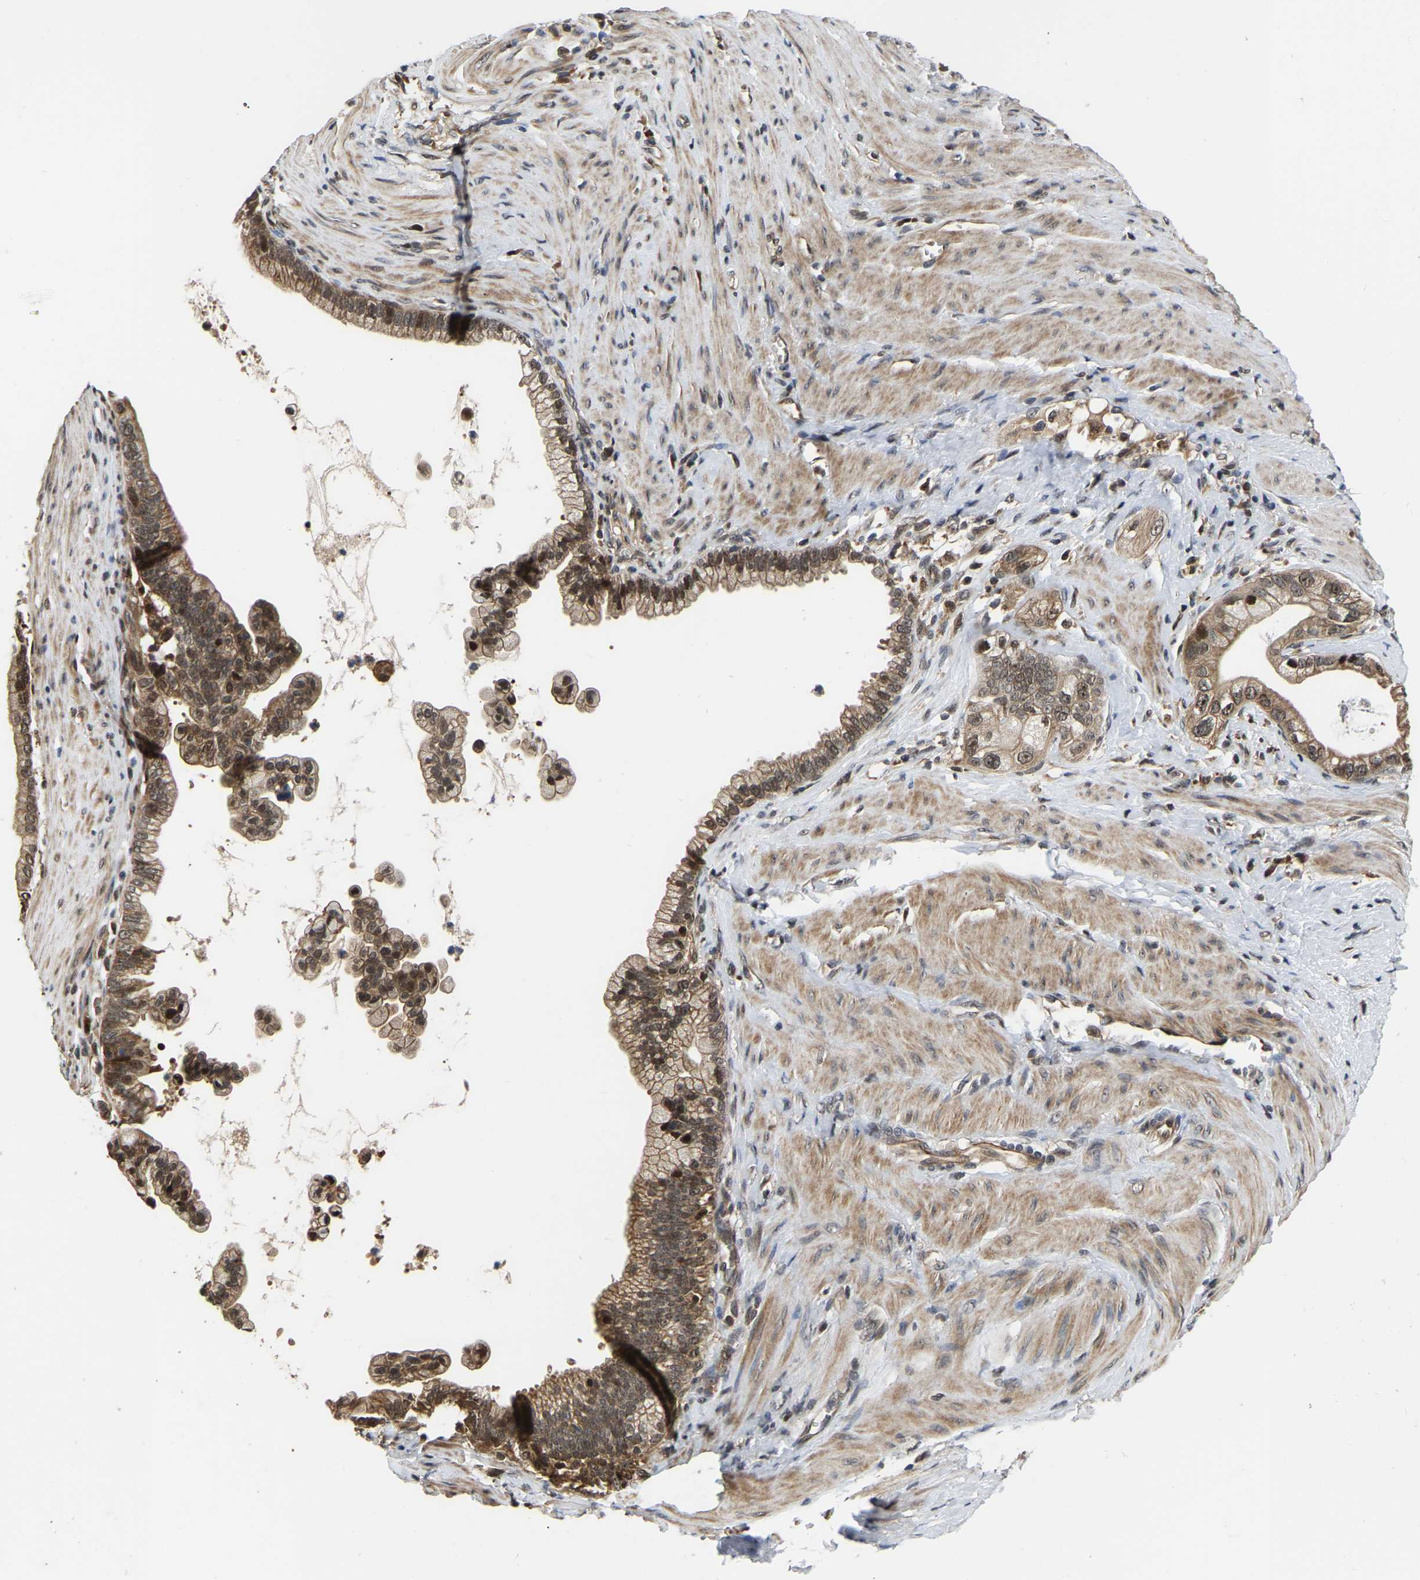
{"staining": {"intensity": "moderate", "quantity": ">75%", "location": "cytoplasmic/membranous,nuclear"}, "tissue": "pancreatic cancer", "cell_type": "Tumor cells", "image_type": "cancer", "snomed": [{"axis": "morphology", "description": "Adenocarcinoma, NOS"}, {"axis": "topography", "description": "Pancreas"}], "caption": "Protein staining displays moderate cytoplasmic/membranous and nuclear positivity in approximately >75% of tumor cells in pancreatic cancer. (Stains: DAB (3,3'-diaminobenzidine) in brown, nuclei in blue, Microscopy: brightfield microscopy at high magnification).", "gene": "CIAO1", "patient": {"sex": "male", "age": 69}}